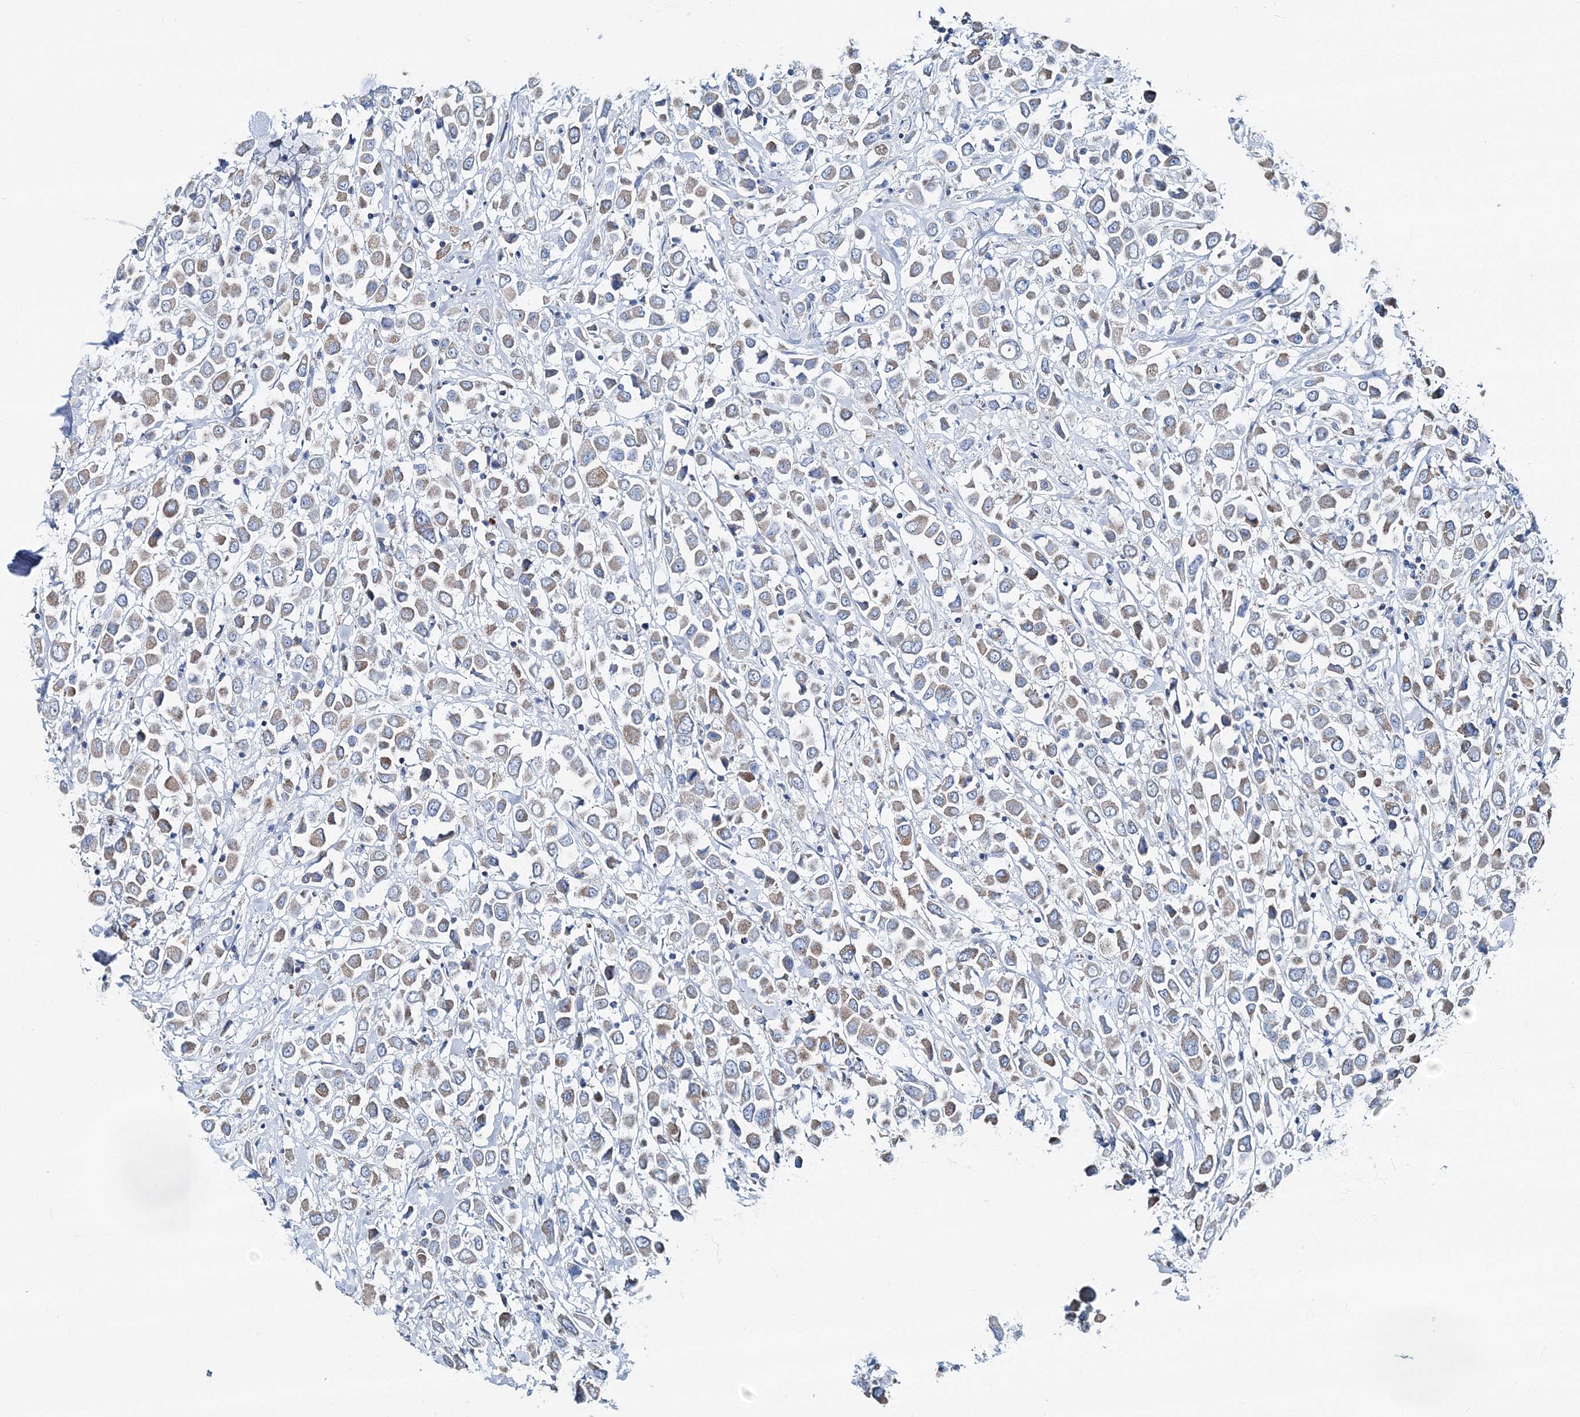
{"staining": {"intensity": "weak", "quantity": "25%-75%", "location": "cytoplasmic/membranous"}, "tissue": "breast cancer", "cell_type": "Tumor cells", "image_type": "cancer", "snomed": [{"axis": "morphology", "description": "Duct carcinoma"}, {"axis": "topography", "description": "Breast"}], "caption": "The photomicrograph exhibits staining of breast intraductal carcinoma, revealing weak cytoplasmic/membranous protein positivity (brown color) within tumor cells. The protein is stained brown, and the nuclei are stained in blue (DAB IHC with brightfield microscopy, high magnification).", "gene": "GABARAPL2", "patient": {"sex": "female", "age": 61}}